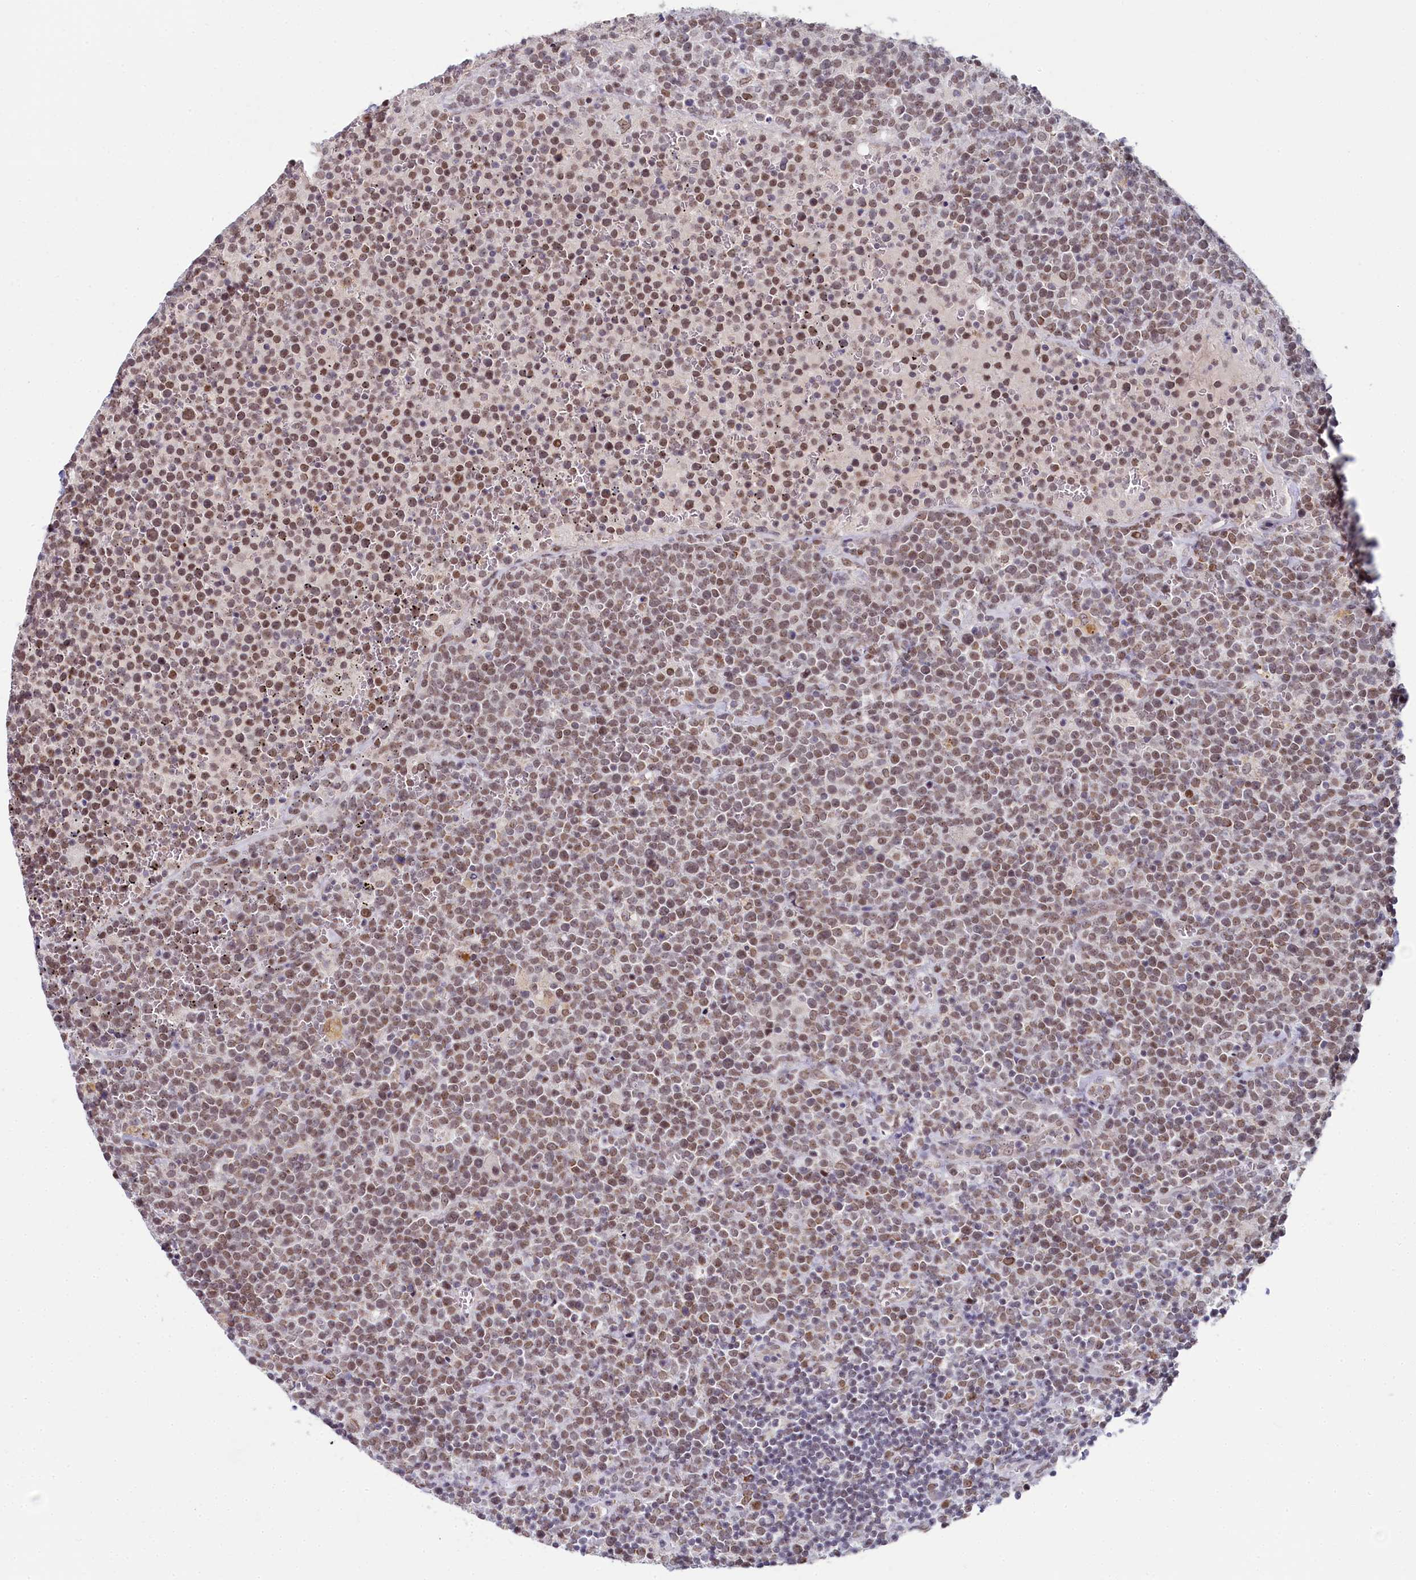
{"staining": {"intensity": "moderate", "quantity": ">75%", "location": "nuclear"}, "tissue": "lymphoma", "cell_type": "Tumor cells", "image_type": "cancer", "snomed": [{"axis": "morphology", "description": "Malignant lymphoma, non-Hodgkin's type, High grade"}, {"axis": "topography", "description": "Lymph node"}], "caption": "Human lymphoma stained with a brown dye reveals moderate nuclear positive positivity in about >75% of tumor cells.", "gene": "PPHLN1", "patient": {"sex": "male", "age": 61}}